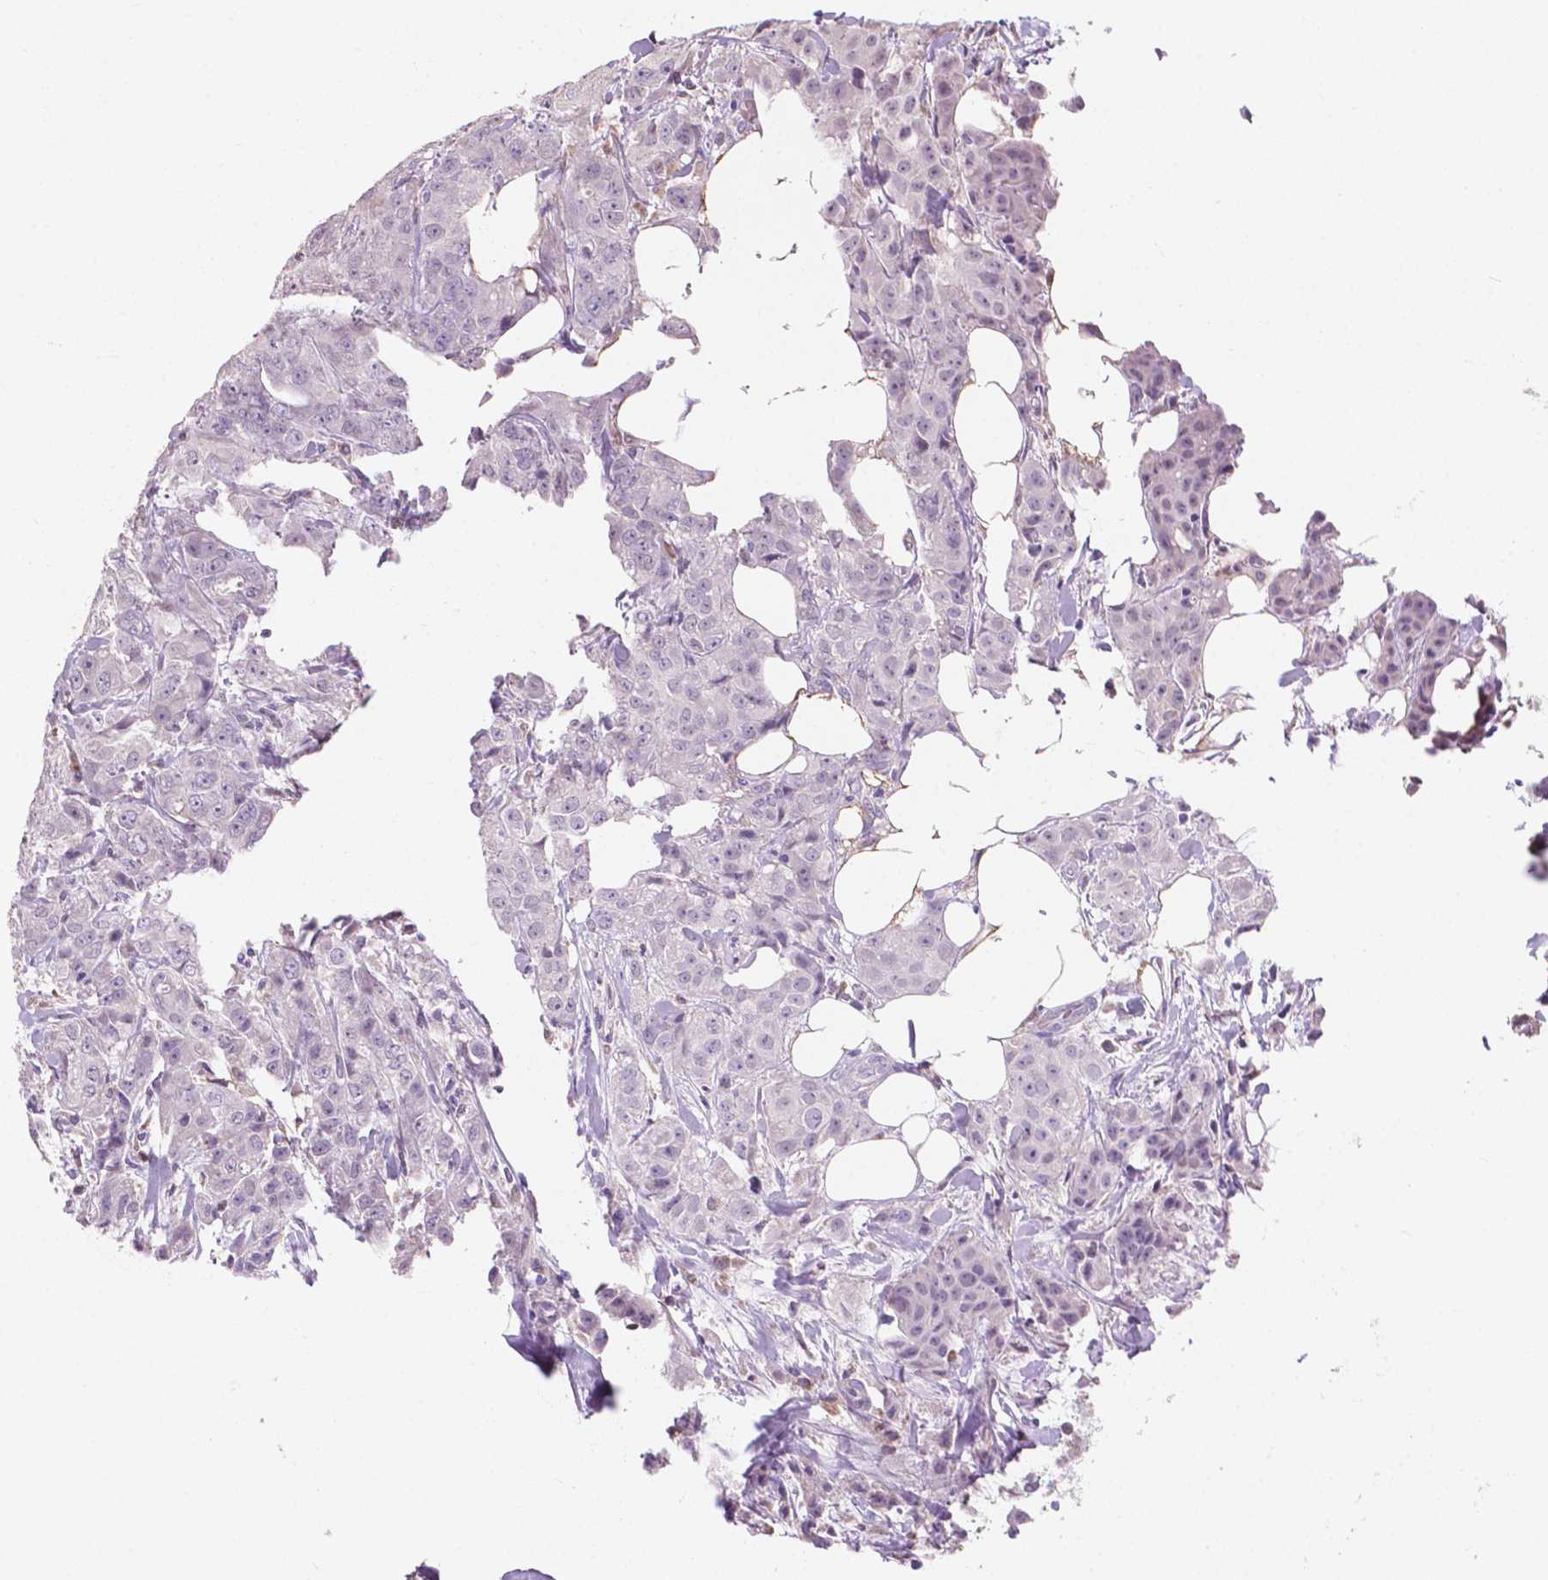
{"staining": {"intensity": "negative", "quantity": "none", "location": "none"}, "tissue": "breast cancer", "cell_type": "Tumor cells", "image_type": "cancer", "snomed": [{"axis": "morphology", "description": "Duct carcinoma"}, {"axis": "topography", "description": "Breast"}], "caption": "Immunohistochemistry (IHC) image of human breast intraductal carcinoma stained for a protein (brown), which displays no staining in tumor cells.", "gene": "IREB2", "patient": {"sex": "female", "age": 43}}